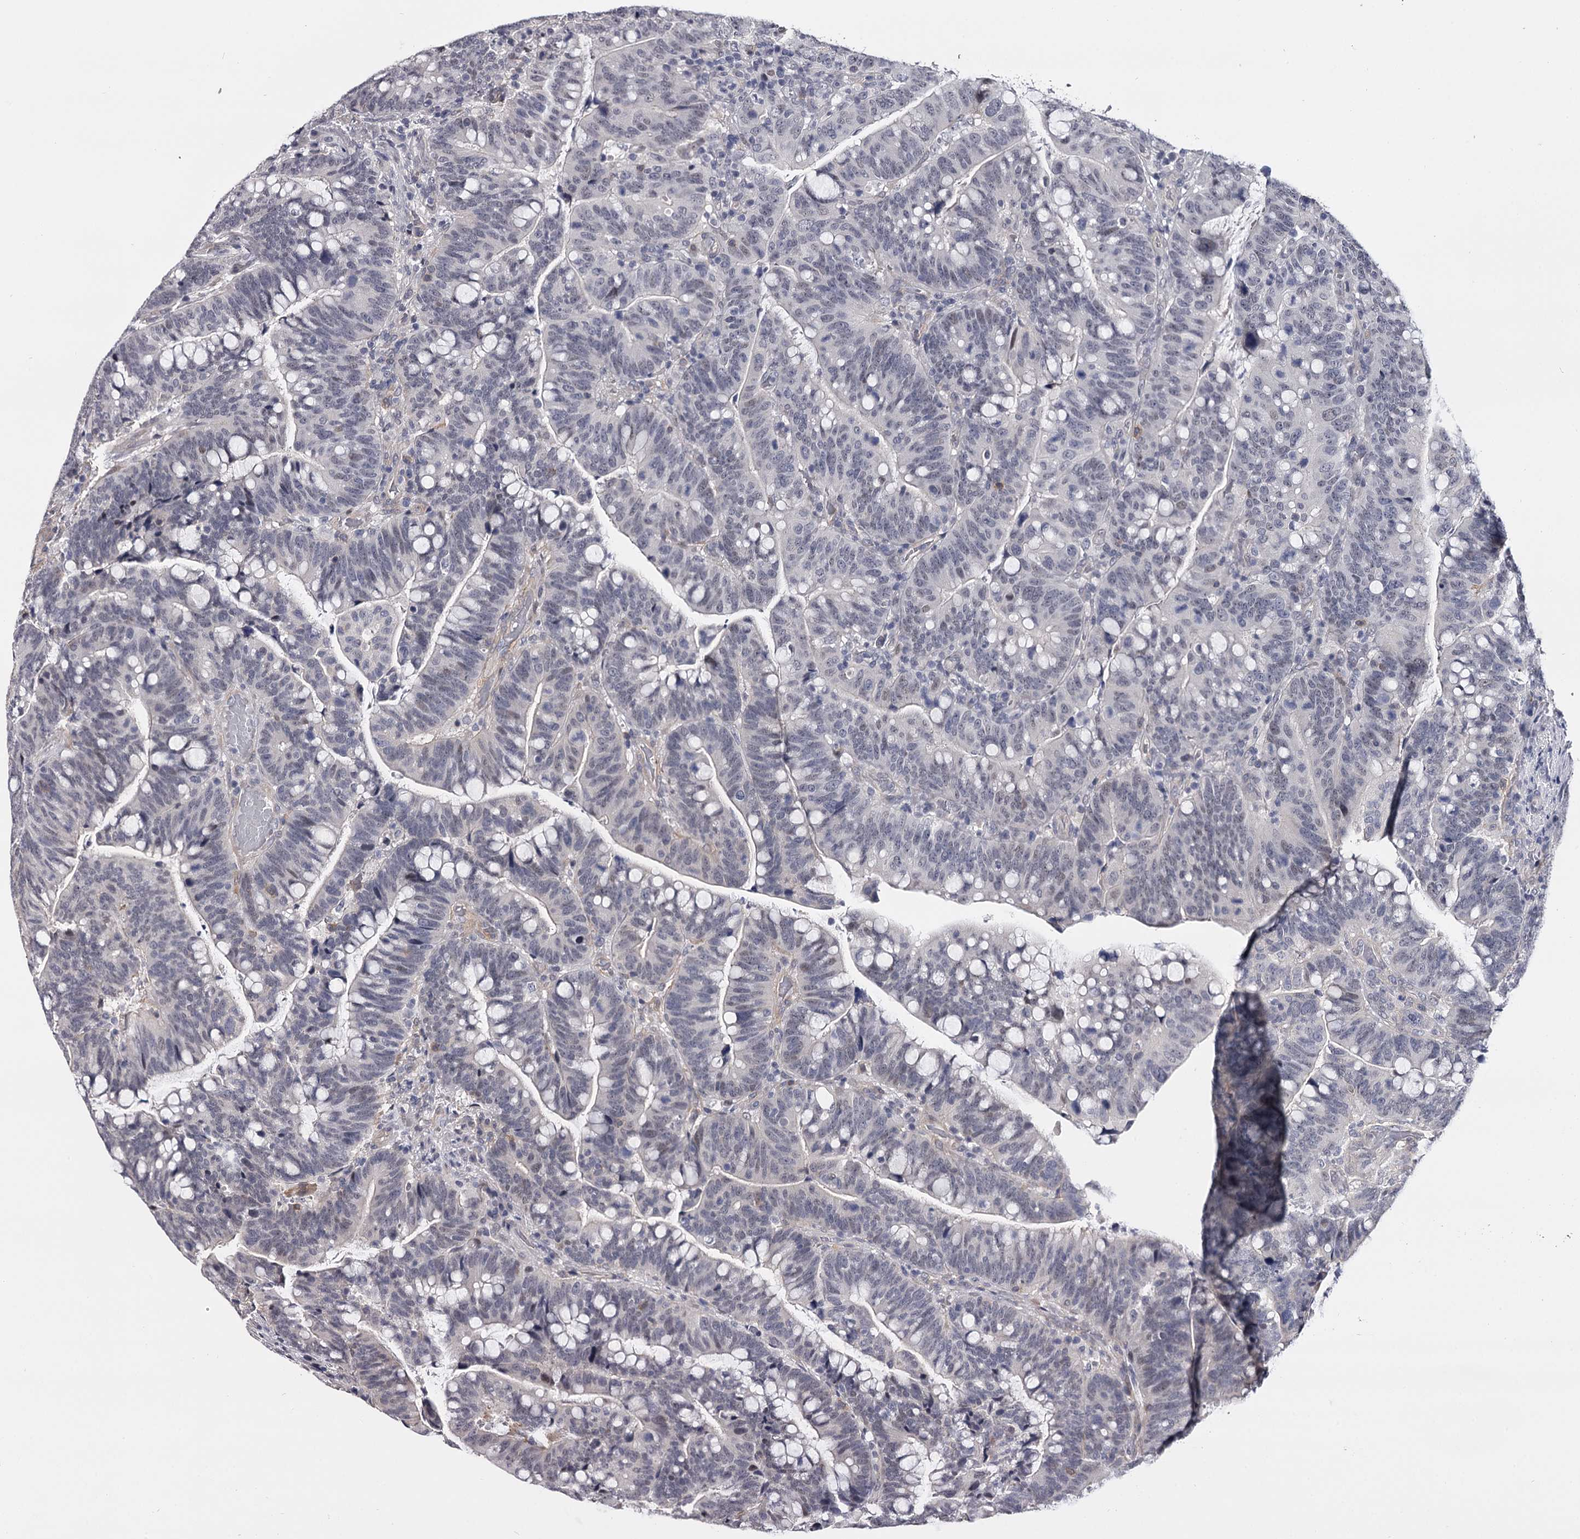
{"staining": {"intensity": "negative", "quantity": "none", "location": "none"}, "tissue": "colorectal cancer", "cell_type": "Tumor cells", "image_type": "cancer", "snomed": [{"axis": "morphology", "description": "Normal tissue, NOS"}, {"axis": "morphology", "description": "Adenocarcinoma, NOS"}, {"axis": "topography", "description": "Colon"}], "caption": "Micrograph shows no protein staining in tumor cells of colorectal cancer (adenocarcinoma) tissue. (DAB (3,3'-diaminobenzidine) immunohistochemistry with hematoxylin counter stain).", "gene": "OVOL2", "patient": {"sex": "female", "age": 66}}